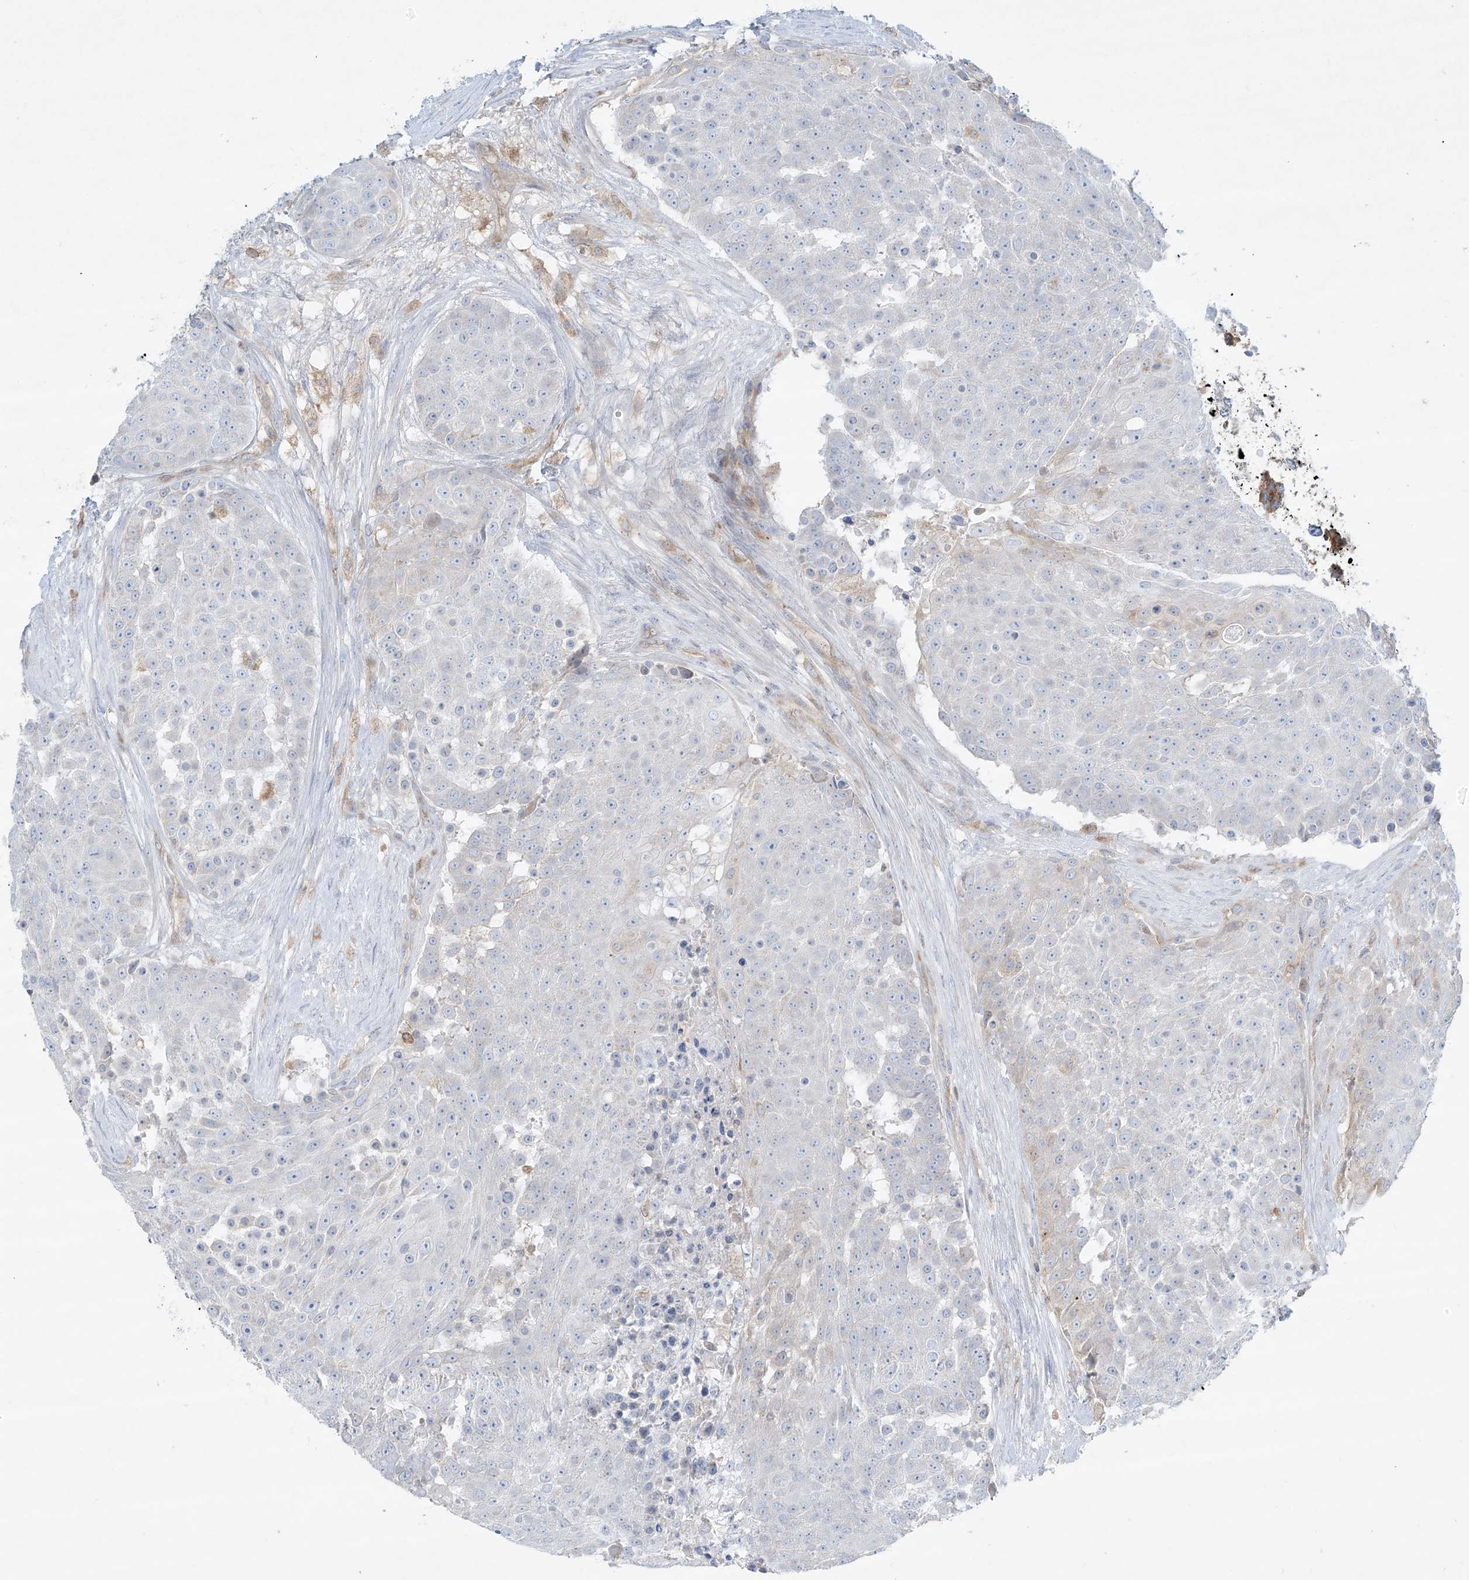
{"staining": {"intensity": "negative", "quantity": "none", "location": "none"}, "tissue": "urothelial cancer", "cell_type": "Tumor cells", "image_type": "cancer", "snomed": [{"axis": "morphology", "description": "Urothelial carcinoma, High grade"}, {"axis": "topography", "description": "Urinary bladder"}], "caption": "Immunohistochemistry (IHC) of human high-grade urothelial carcinoma displays no expression in tumor cells. (IHC, brightfield microscopy, high magnification).", "gene": "HLA-E", "patient": {"sex": "female", "age": 63}}